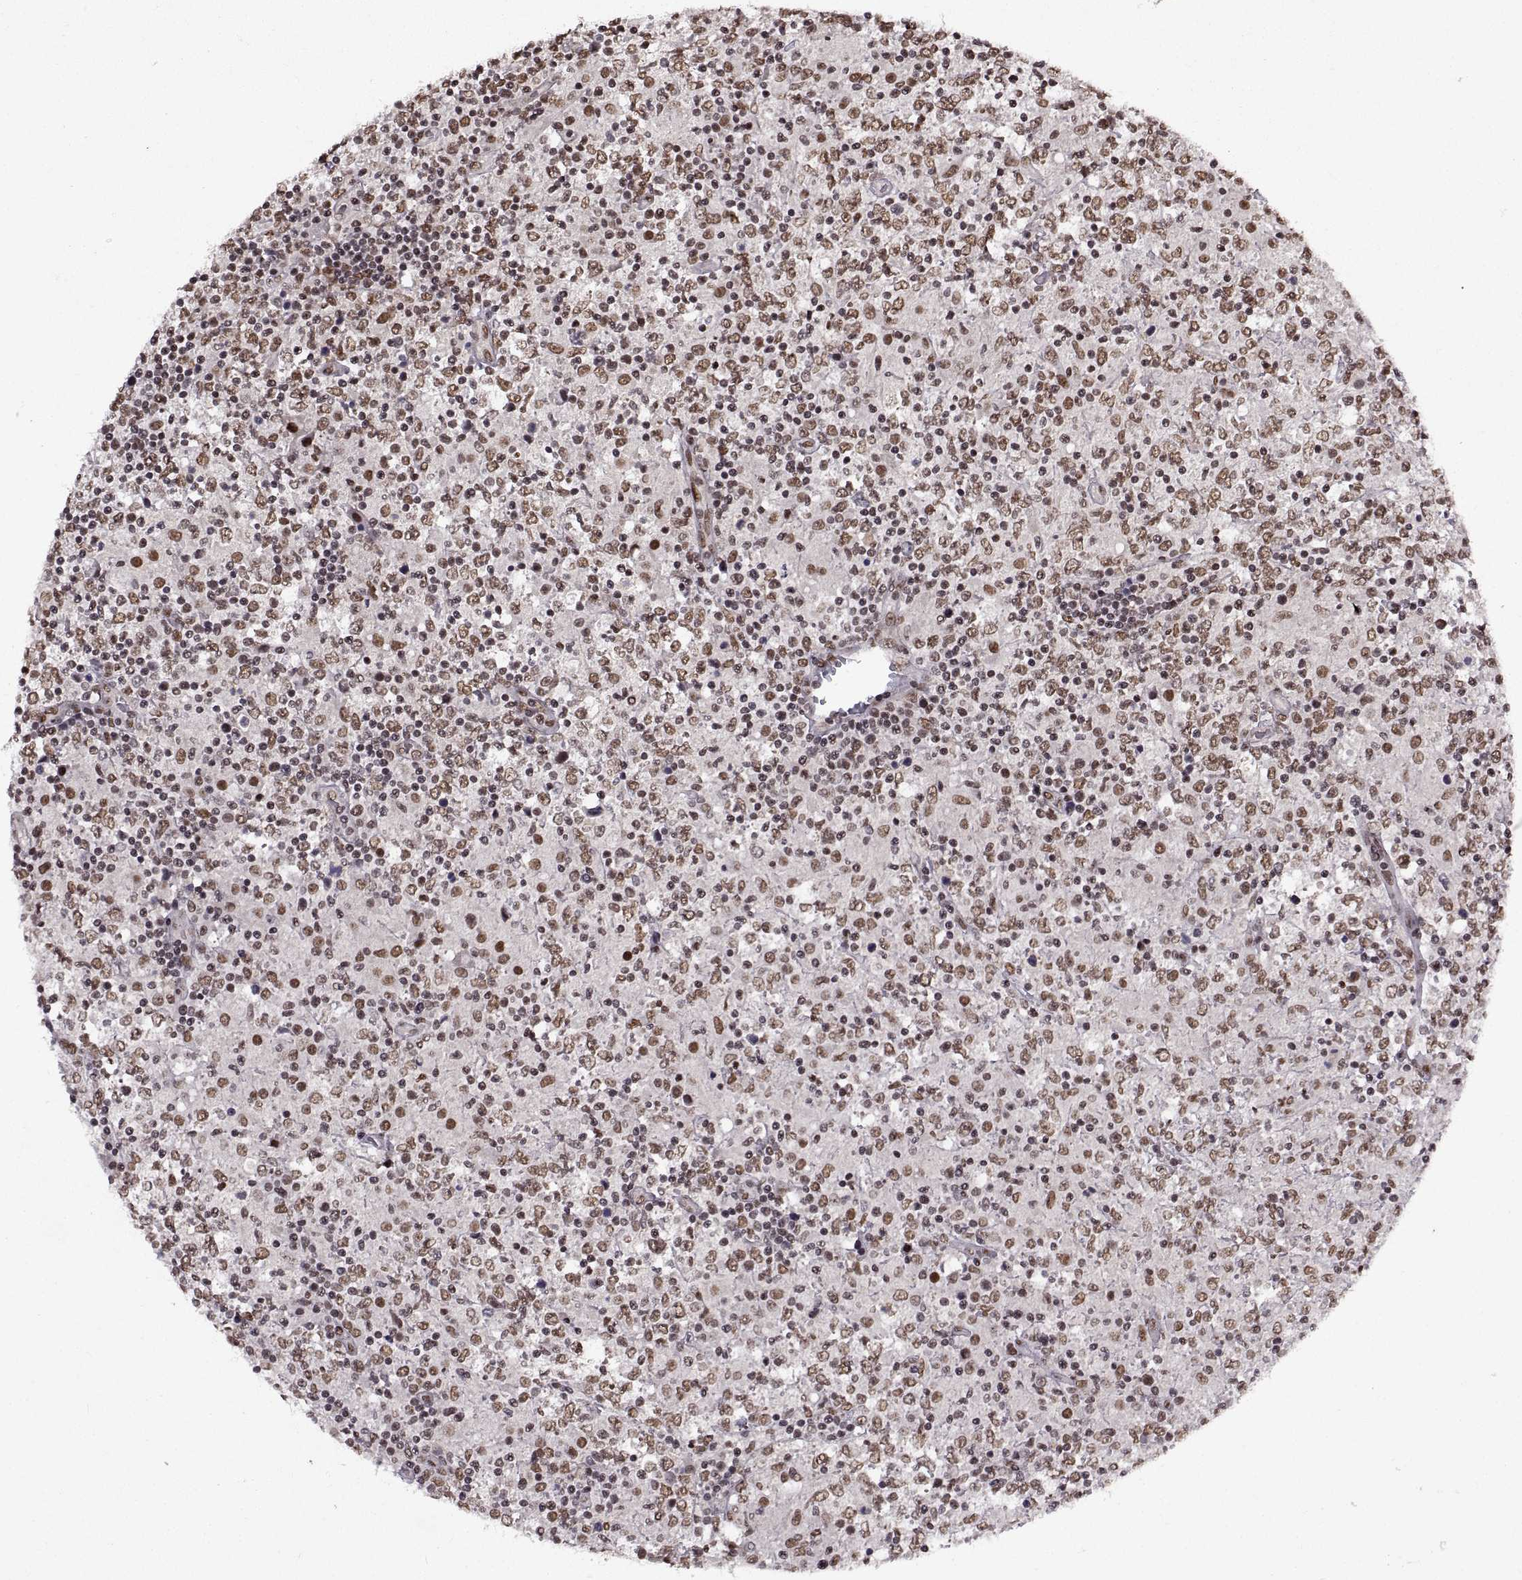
{"staining": {"intensity": "moderate", "quantity": ">75%", "location": "nuclear"}, "tissue": "lymphoma", "cell_type": "Tumor cells", "image_type": "cancer", "snomed": [{"axis": "morphology", "description": "Malignant lymphoma, non-Hodgkin's type, High grade"}, {"axis": "topography", "description": "Lymph node"}], "caption": "Lymphoma stained with immunohistochemistry shows moderate nuclear staining in about >75% of tumor cells. (Stains: DAB in brown, nuclei in blue, Microscopy: brightfield microscopy at high magnification).", "gene": "MT1E", "patient": {"sex": "female", "age": 84}}